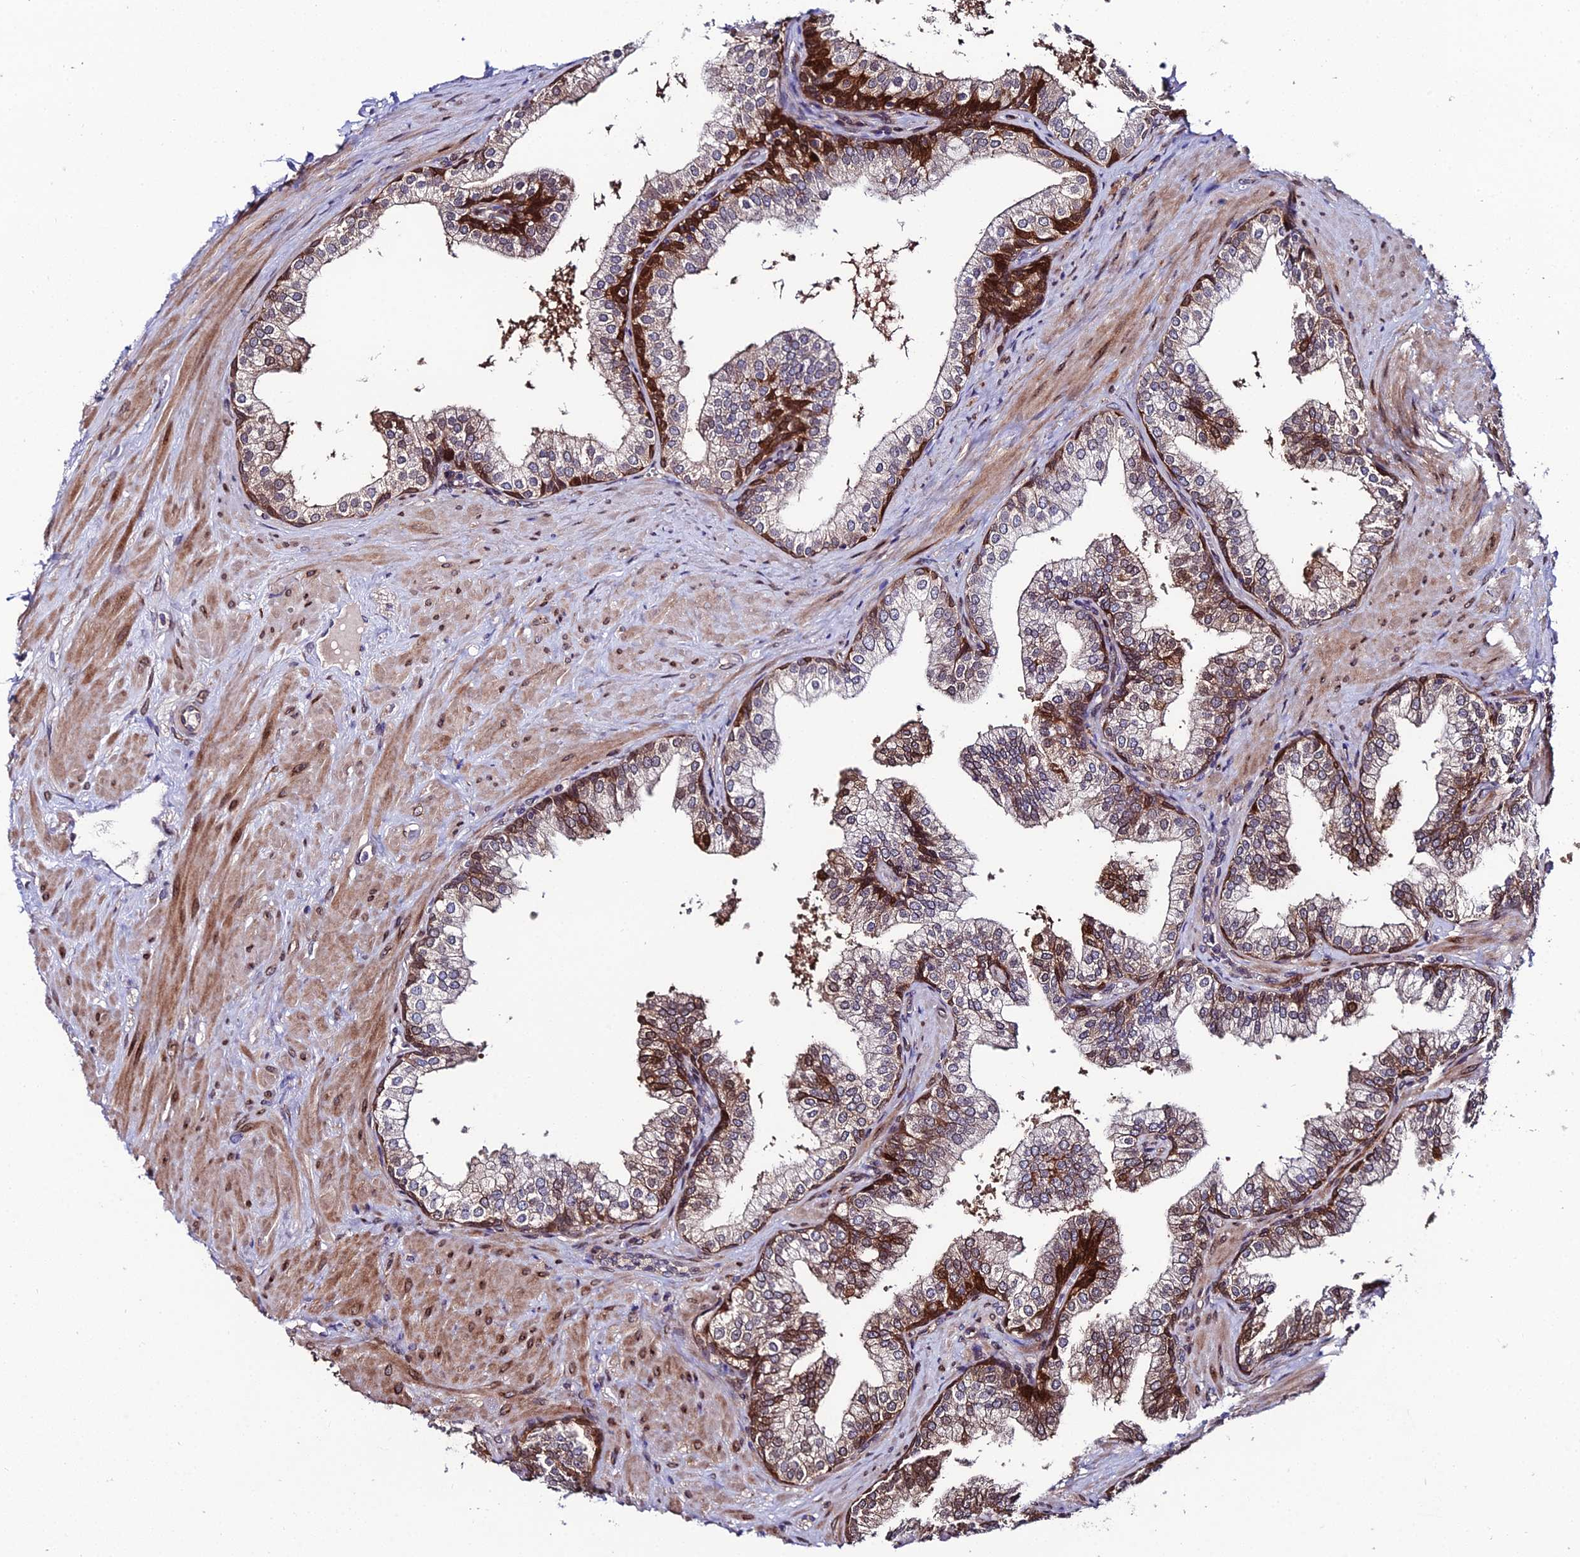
{"staining": {"intensity": "strong", "quantity": "25%-75%", "location": "cytoplasmic/membranous,nuclear"}, "tissue": "prostate", "cell_type": "Glandular cells", "image_type": "normal", "snomed": [{"axis": "morphology", "description": "Normal tissue, NOS"}, {"axis": "topography", "description": "Prostate"}], "caption": "Approximately 25%-75% of glandular cells in unremarkable prostate show strong cytoplasmic/membranous,nuclear protein staining as visualized by brown immunohistochemical staining.", "gene": "DDX19A", "patient": {"sex": "male", "age": 60}}